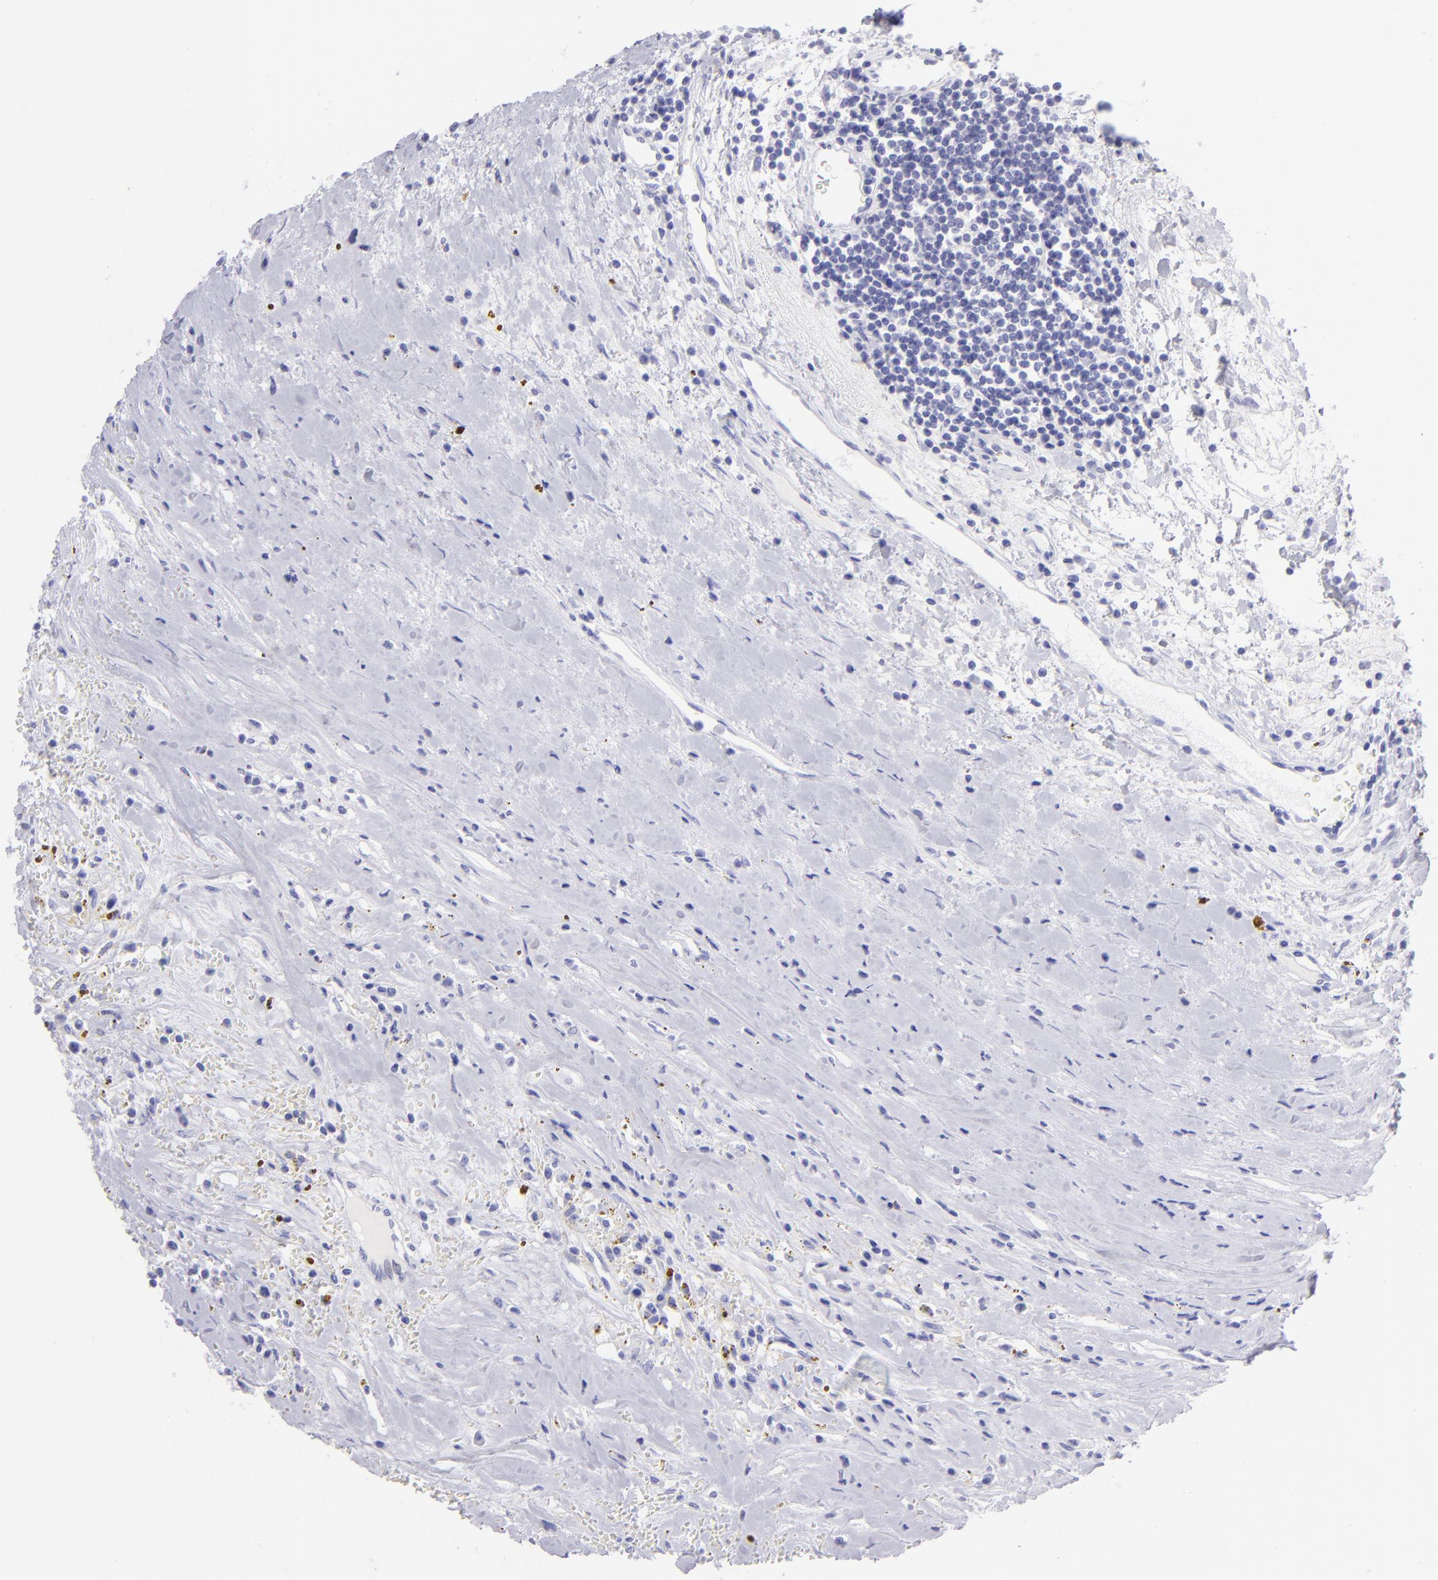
{"staining": {"intensity": "negative", "quantity": "none", "location": "none"}, "tissue": "renal cancer", "cell_type": "Tumor cells", "image_type": "cancer", "snomed": [{"axis": "morphology", "description": "Adenocarcinoma, NOS"}, {"axis": "topography", "description": "Kidney"}], "caption": "An image of renal adenocarcinoma stained for a protein demonstrates no brown staining in tumor cells.", "gene": "SLC1A3", "patient": {"sex": "male", "age": 82}}